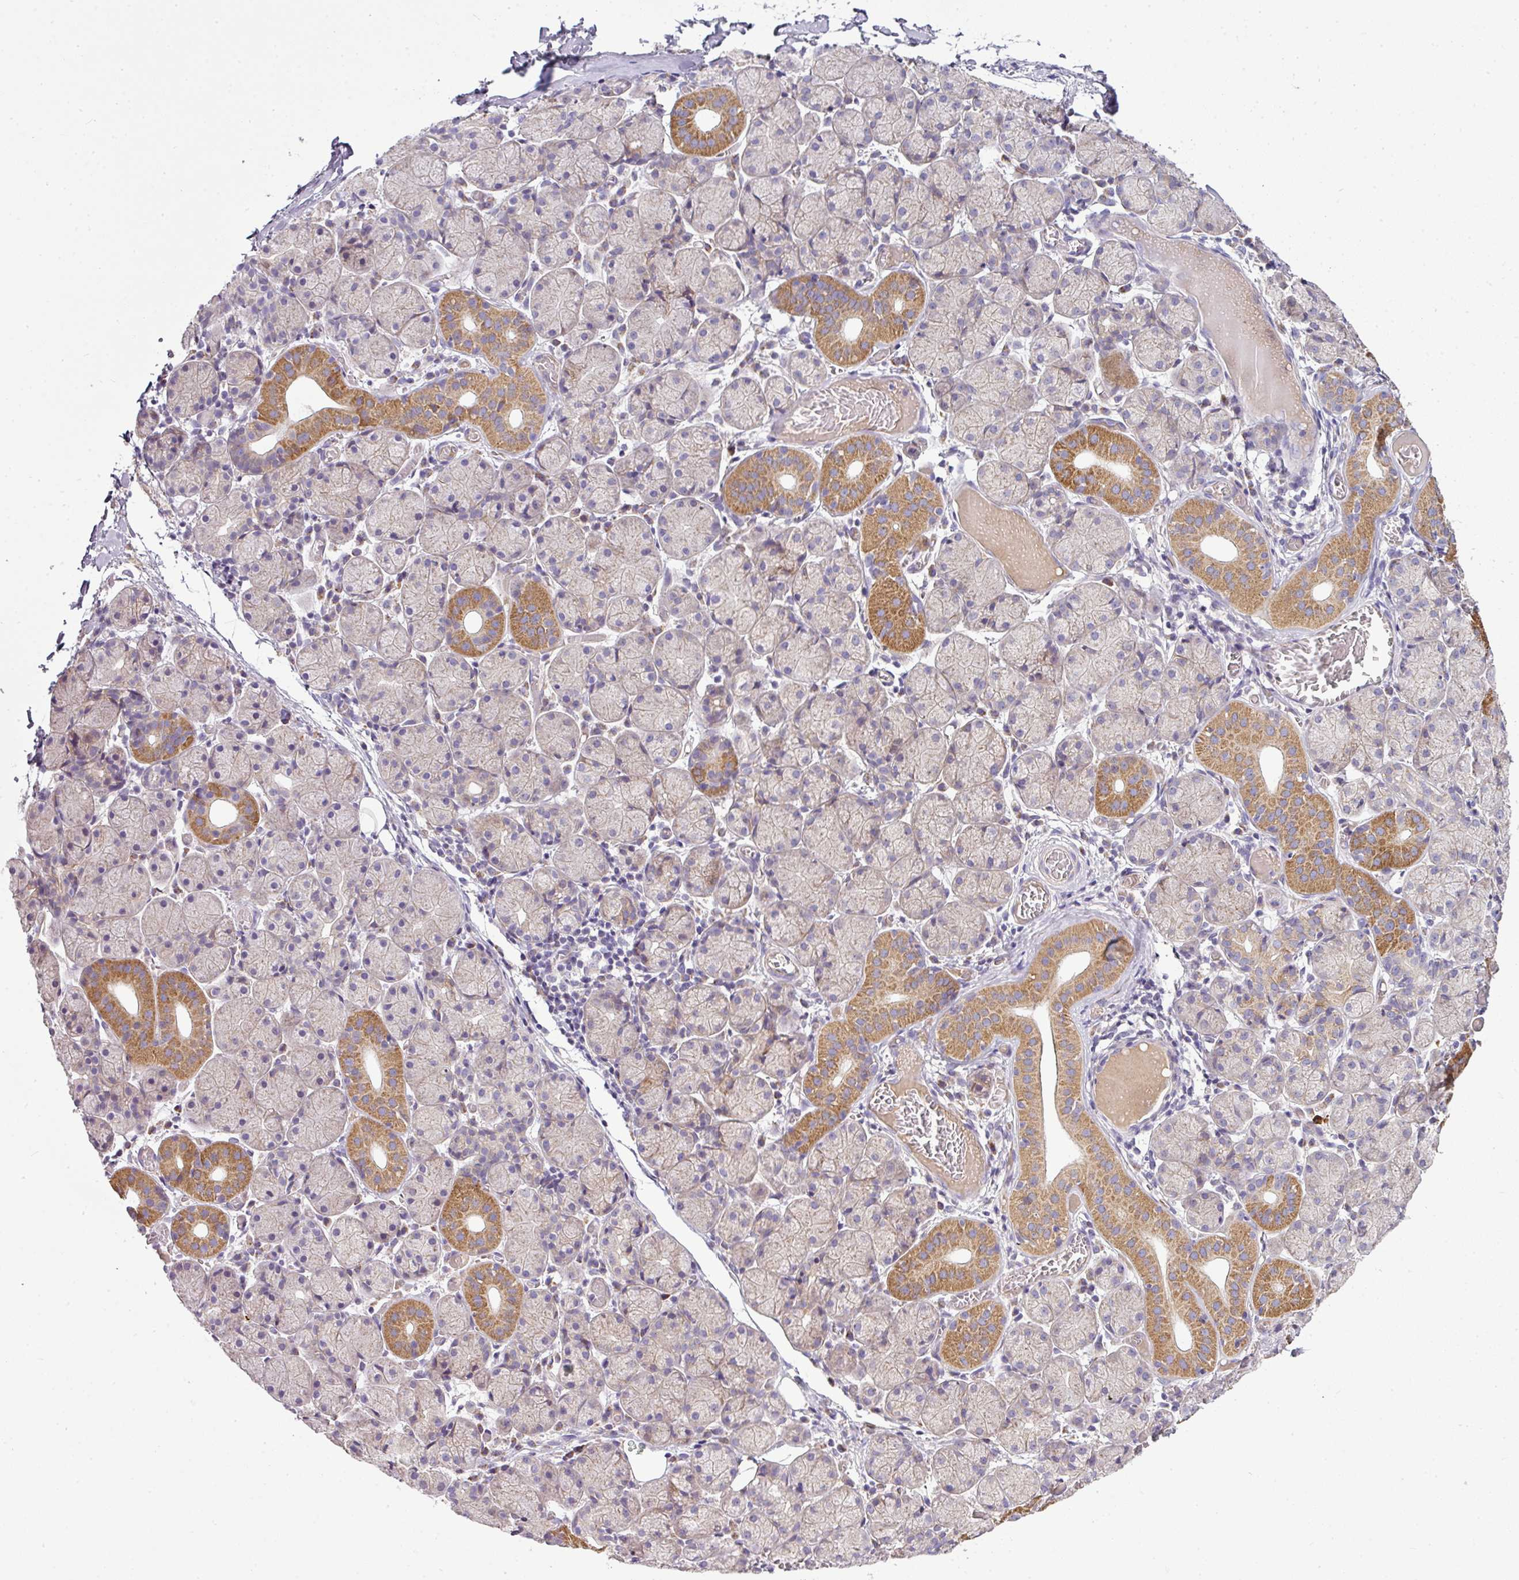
{"staining": {"intensity": "moderate", "quantity": "25%-75%", "location": "cytoplasmic/membranous"}, "tissue": "salivary gland", "cell_type": "Glandular cells", "image_type": "normal", "snomed": [{"axis": "morphology", "description": "Normal tissue, NOS"}, {"axis": "topography", "description": "Salivary gland"}], "caption": "Unremarkable salivary gland shows moderate cytoplasmic/membranous staining in about 25%-75% of glandular cells.", "gene": "GAN", "patient": {"sex": "female", "age": 24}}